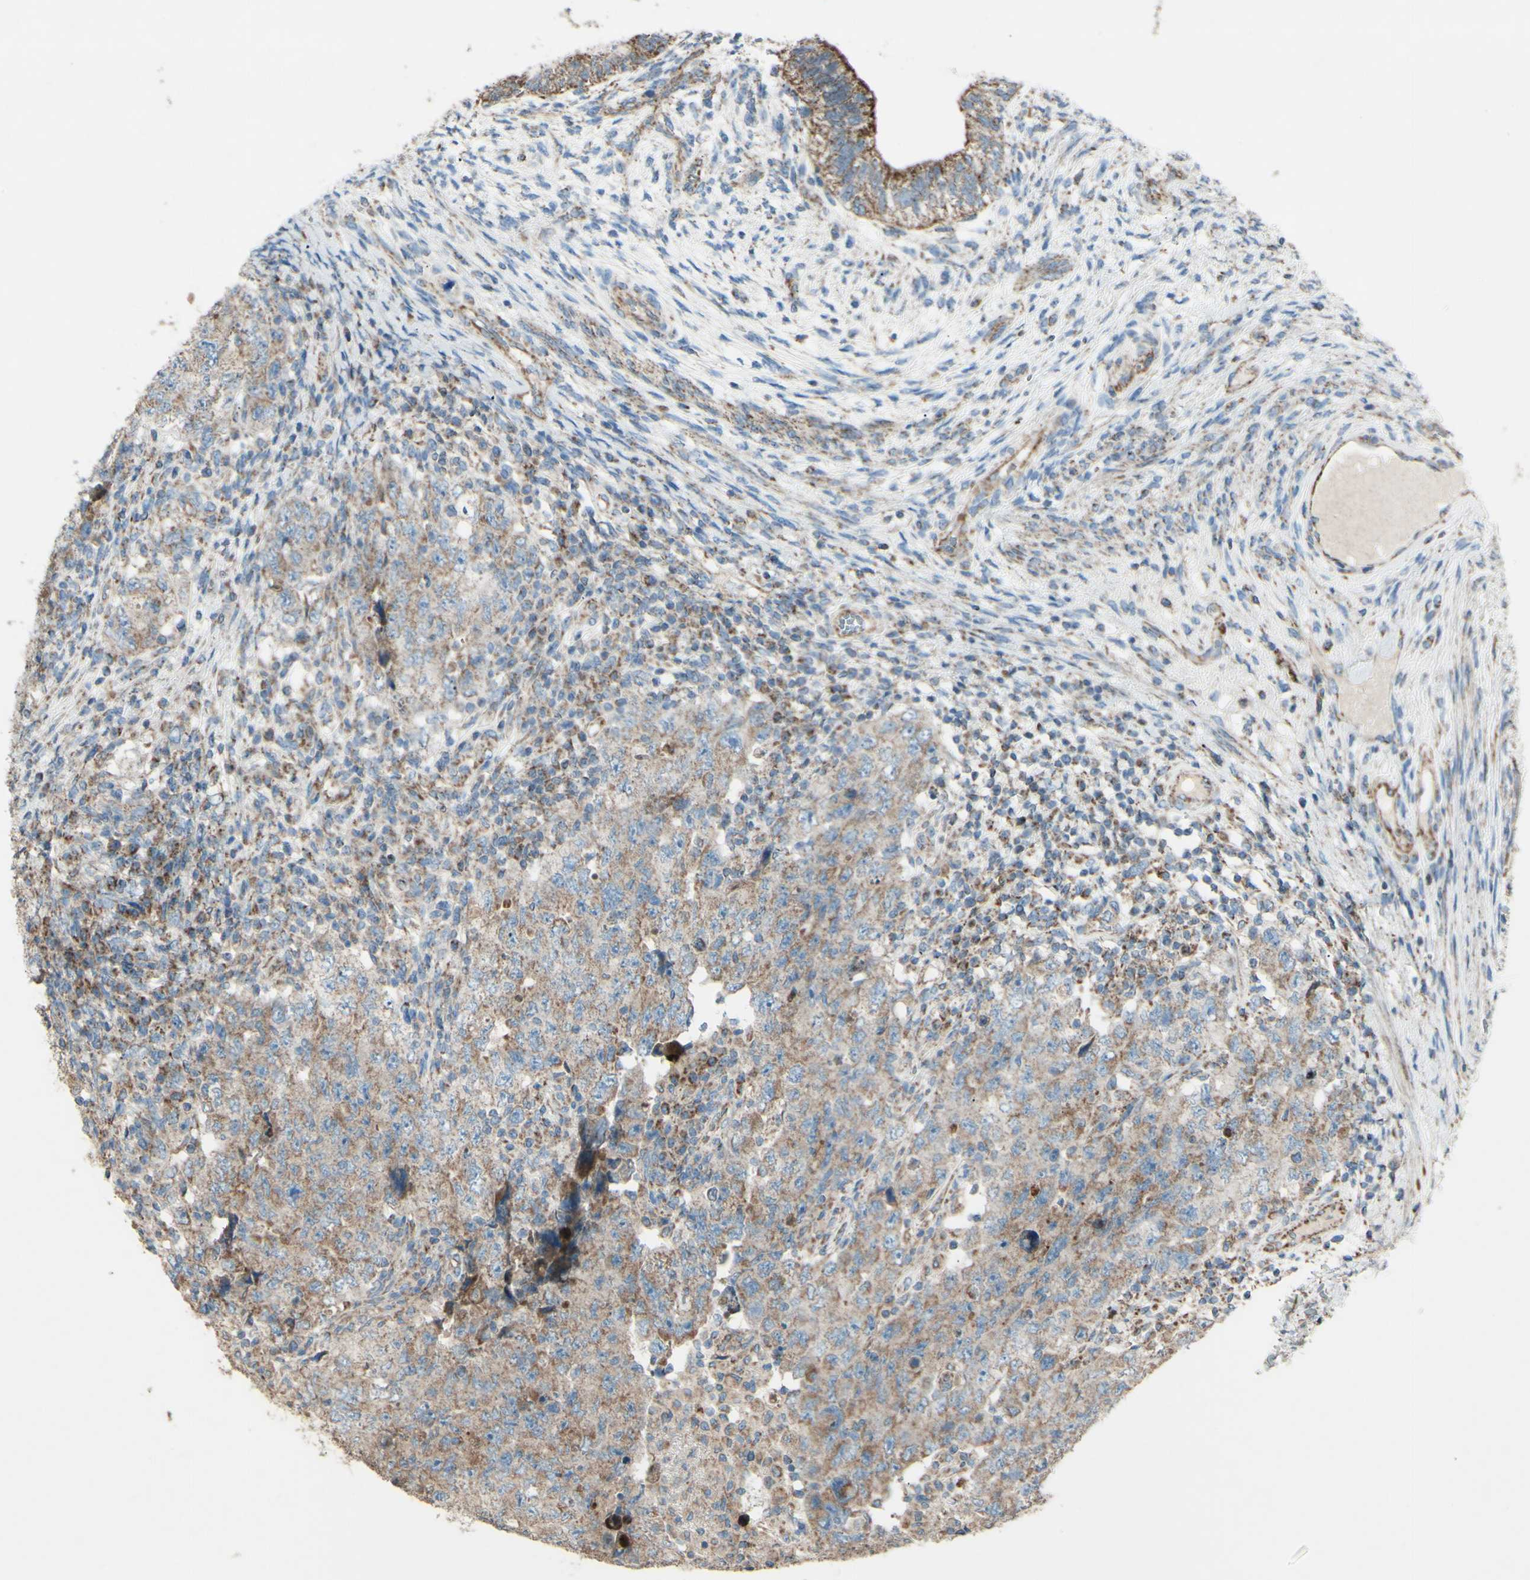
{"staining": {"intensity": "moderate", "quantity": ">75%", "location": "cytoplasmic/membranous"}, "tissue": "testis cancer", "cell_type": "Tumor cells", "image_type": "cancer", "snomed": [{"axis": "morphology", "description": "Carcinoma, Embryonal, NOS"}, {"axis": "topography", "description": "Testis"}], "caption": "Immunohistochemical staining of testis embryonal carcinoma exhibits medium levels of moderate cytoplasmic/membranous staining in about >75% of tumor cells.", "gene": "RHOT1", "patient": {"sex": "male", "age": 26}}